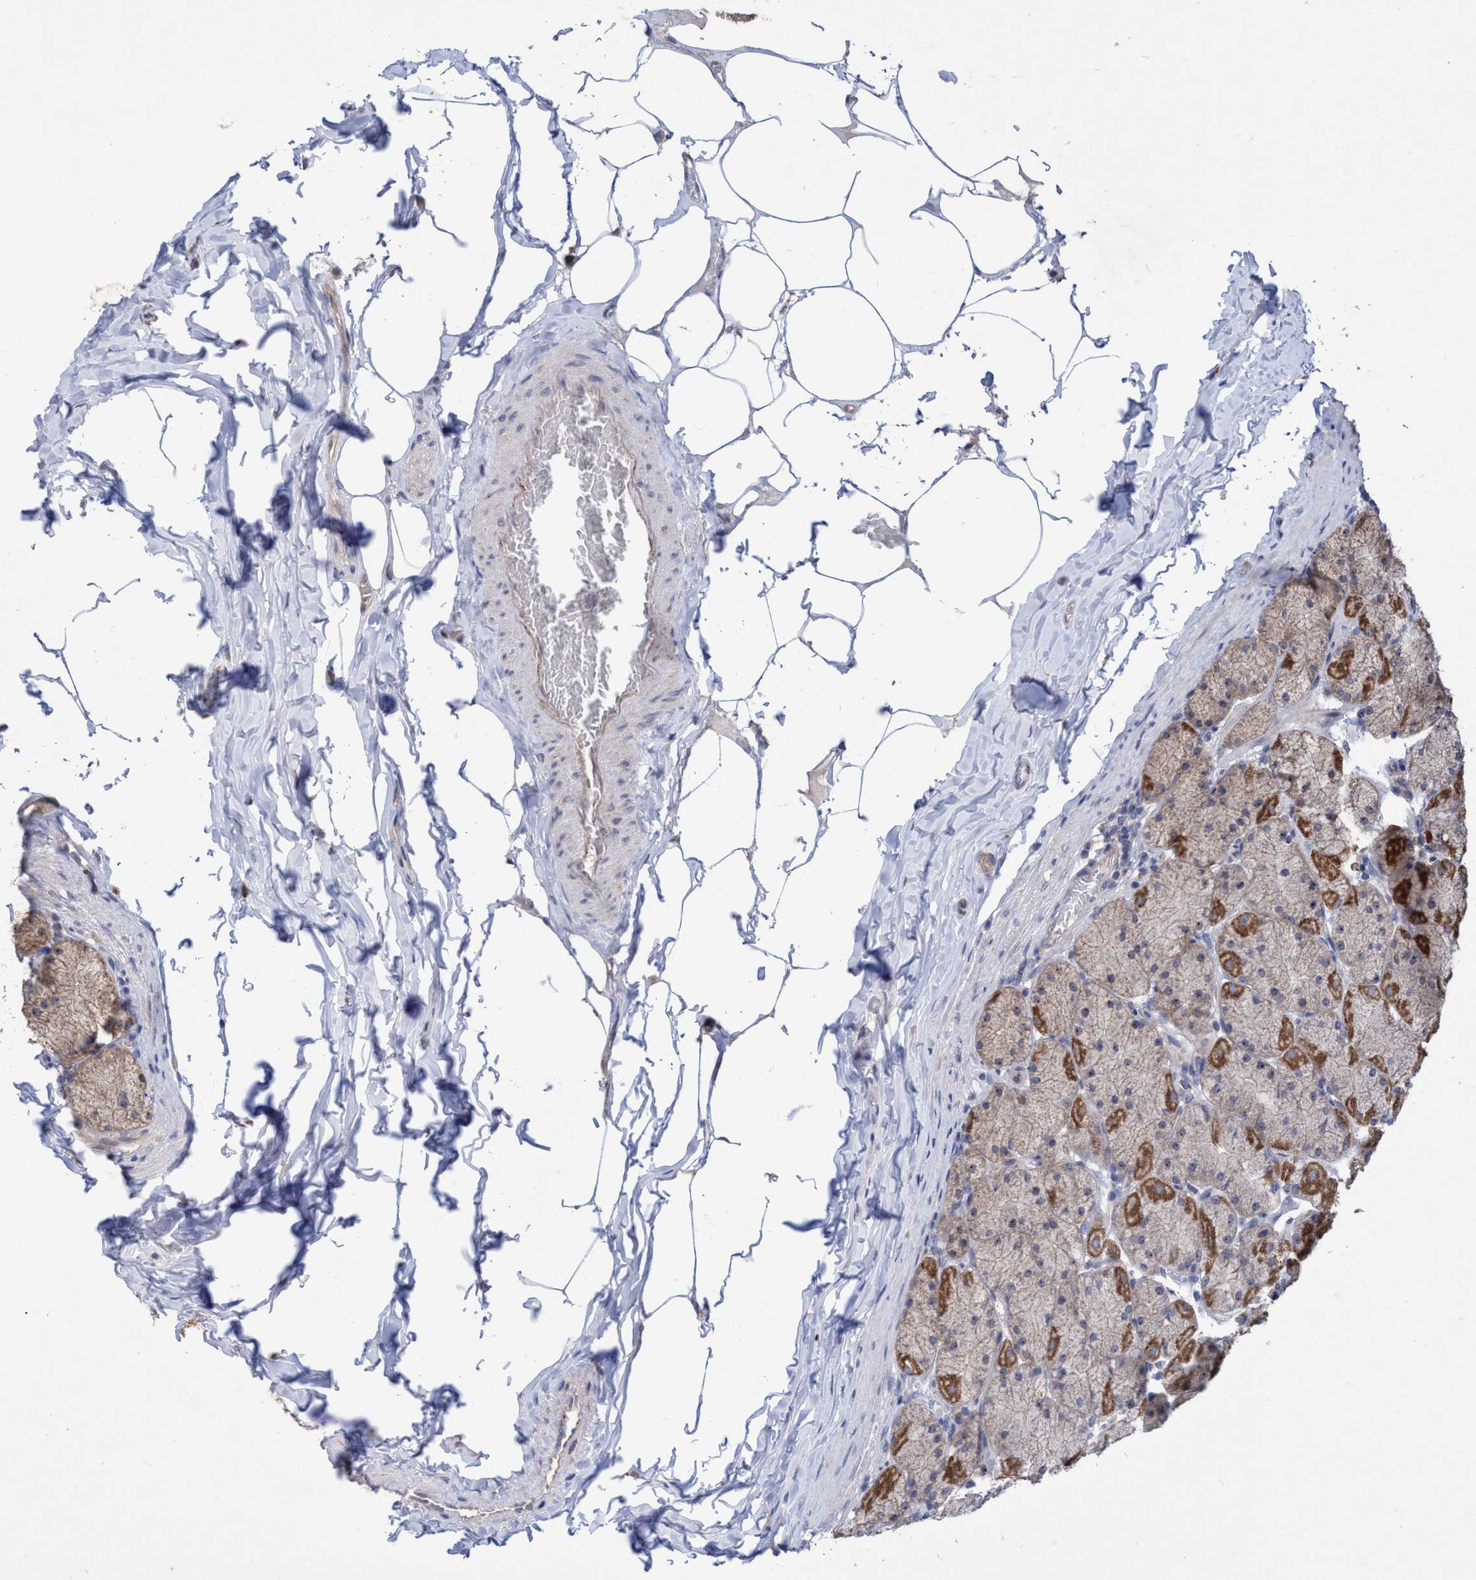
{"staining": {"intensity": "strong", "quantity": "25%-75%", "location": "cytoplasmic/membranous,nuclear"}, "tissue": "stomach", "cell_type": "Glandular cells", "image_type": "normal", "snomed": [{"axis": "morphology", "description": "Normal tissue, NOS"}, {"axis": "topography", "description": "Stomach, upper"}], "caption": "Immunohistochemistry image of benign stomach: human stomach stained using immunohistochemistry (IHC) shows high levels of strong protein expression localized specifically in the cytoplasmic/membranous,nuclear of glandular cells, appearing as a cytoplasmic/membranous,nuclear brown color.", "gene": "P2RY14", "patient": {"sex": "female", "age": 56}}